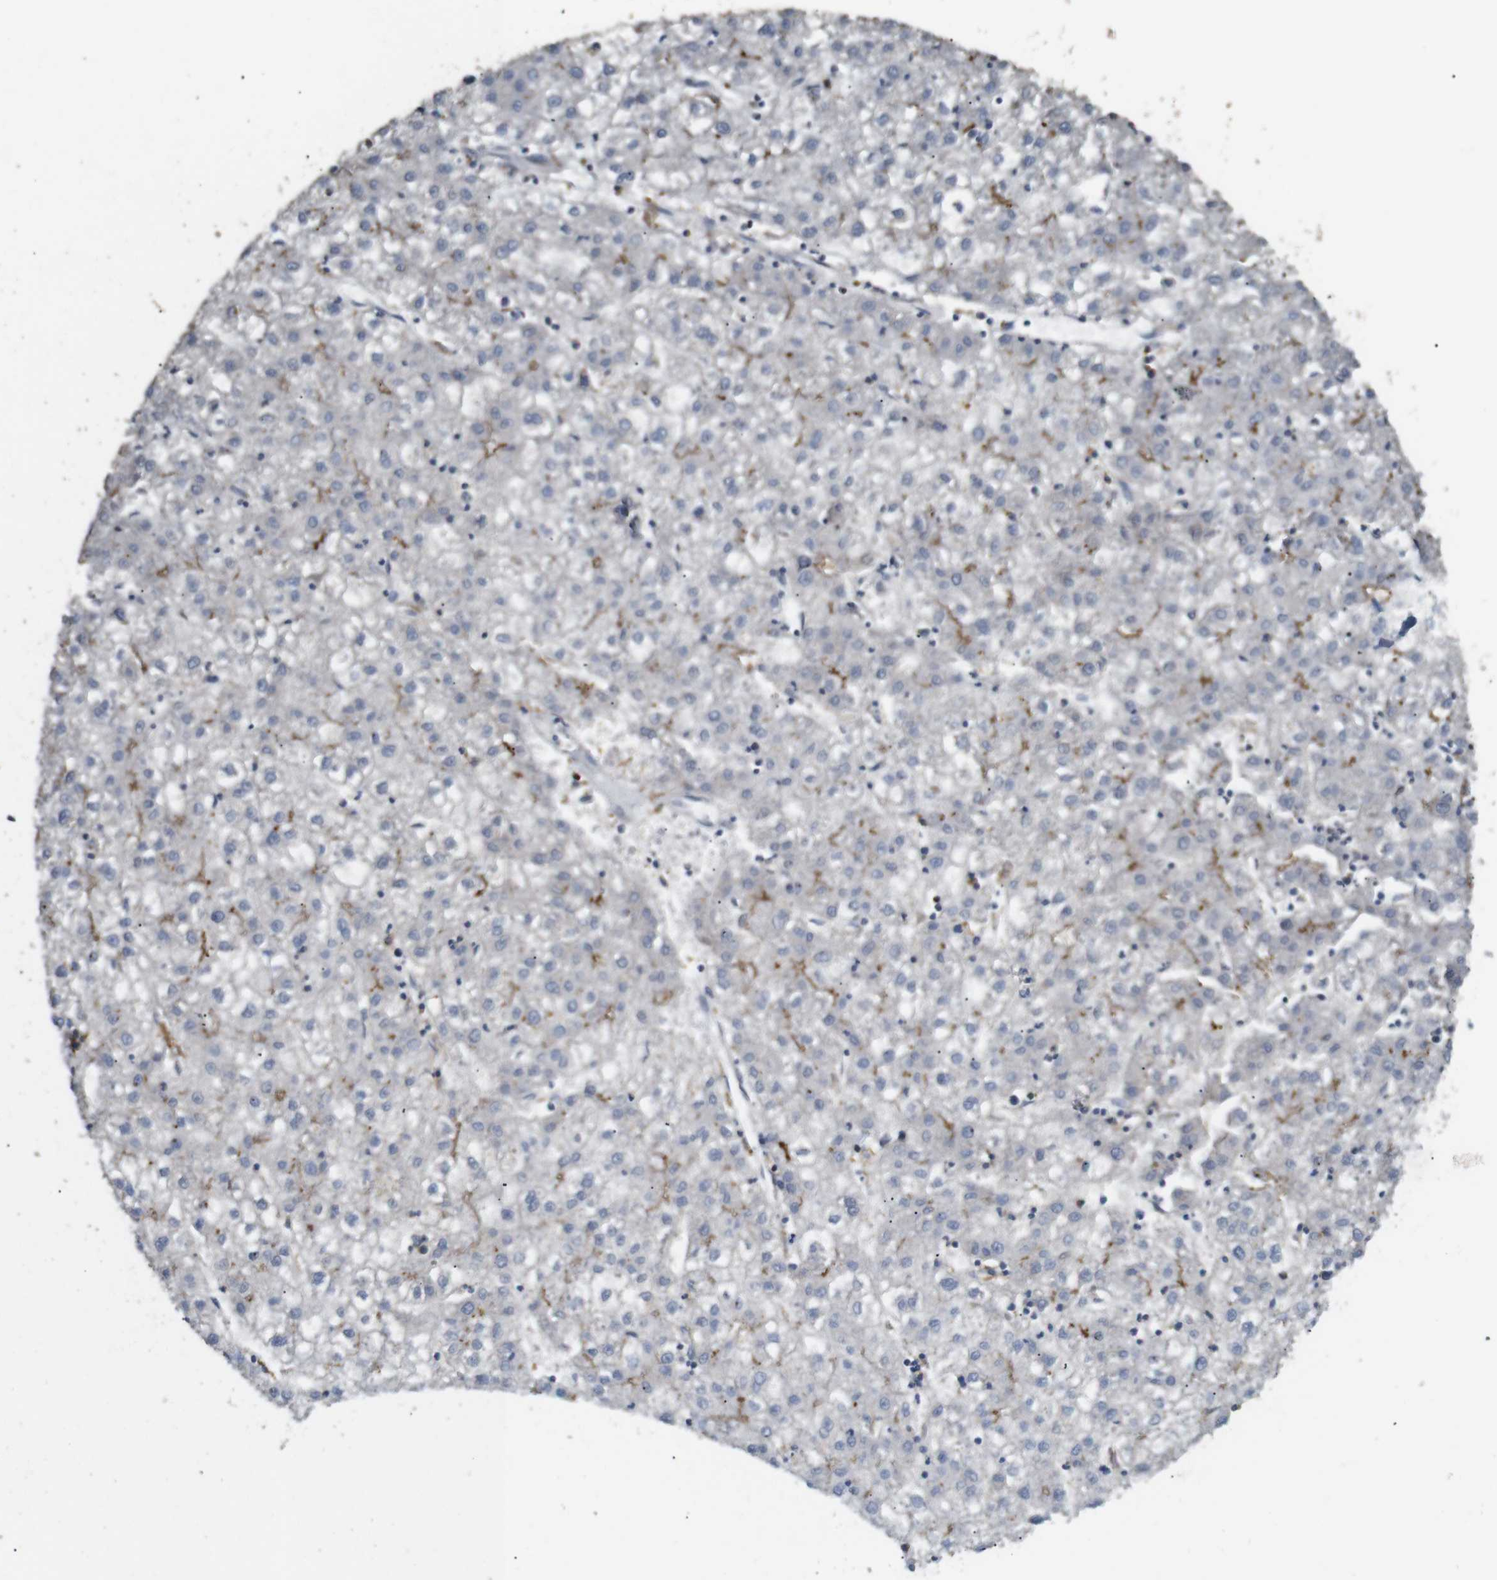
{"staining": {"intensity": "moderate", "quantity": "25%-75%", "location": "cytoplasmic/membranous"}, "tissue": "liver cancer", "cell_type": "Tumor cells", "image_type": "cancer", "snomed": [{"axis": "morphology", "description": "Carcinoma, Hepatocellular, NOS"}, {"axis": "topography", "description": "Liver"}], "caption": "Moderate cytoplasmic/membranous expression for a protein is identified in approximately 25%-75% of tumor cells of hepatocellular carcinoma (liver) using IHC.", "gene": "KSR1", "patient": {"sex": "male", "age": 72}}